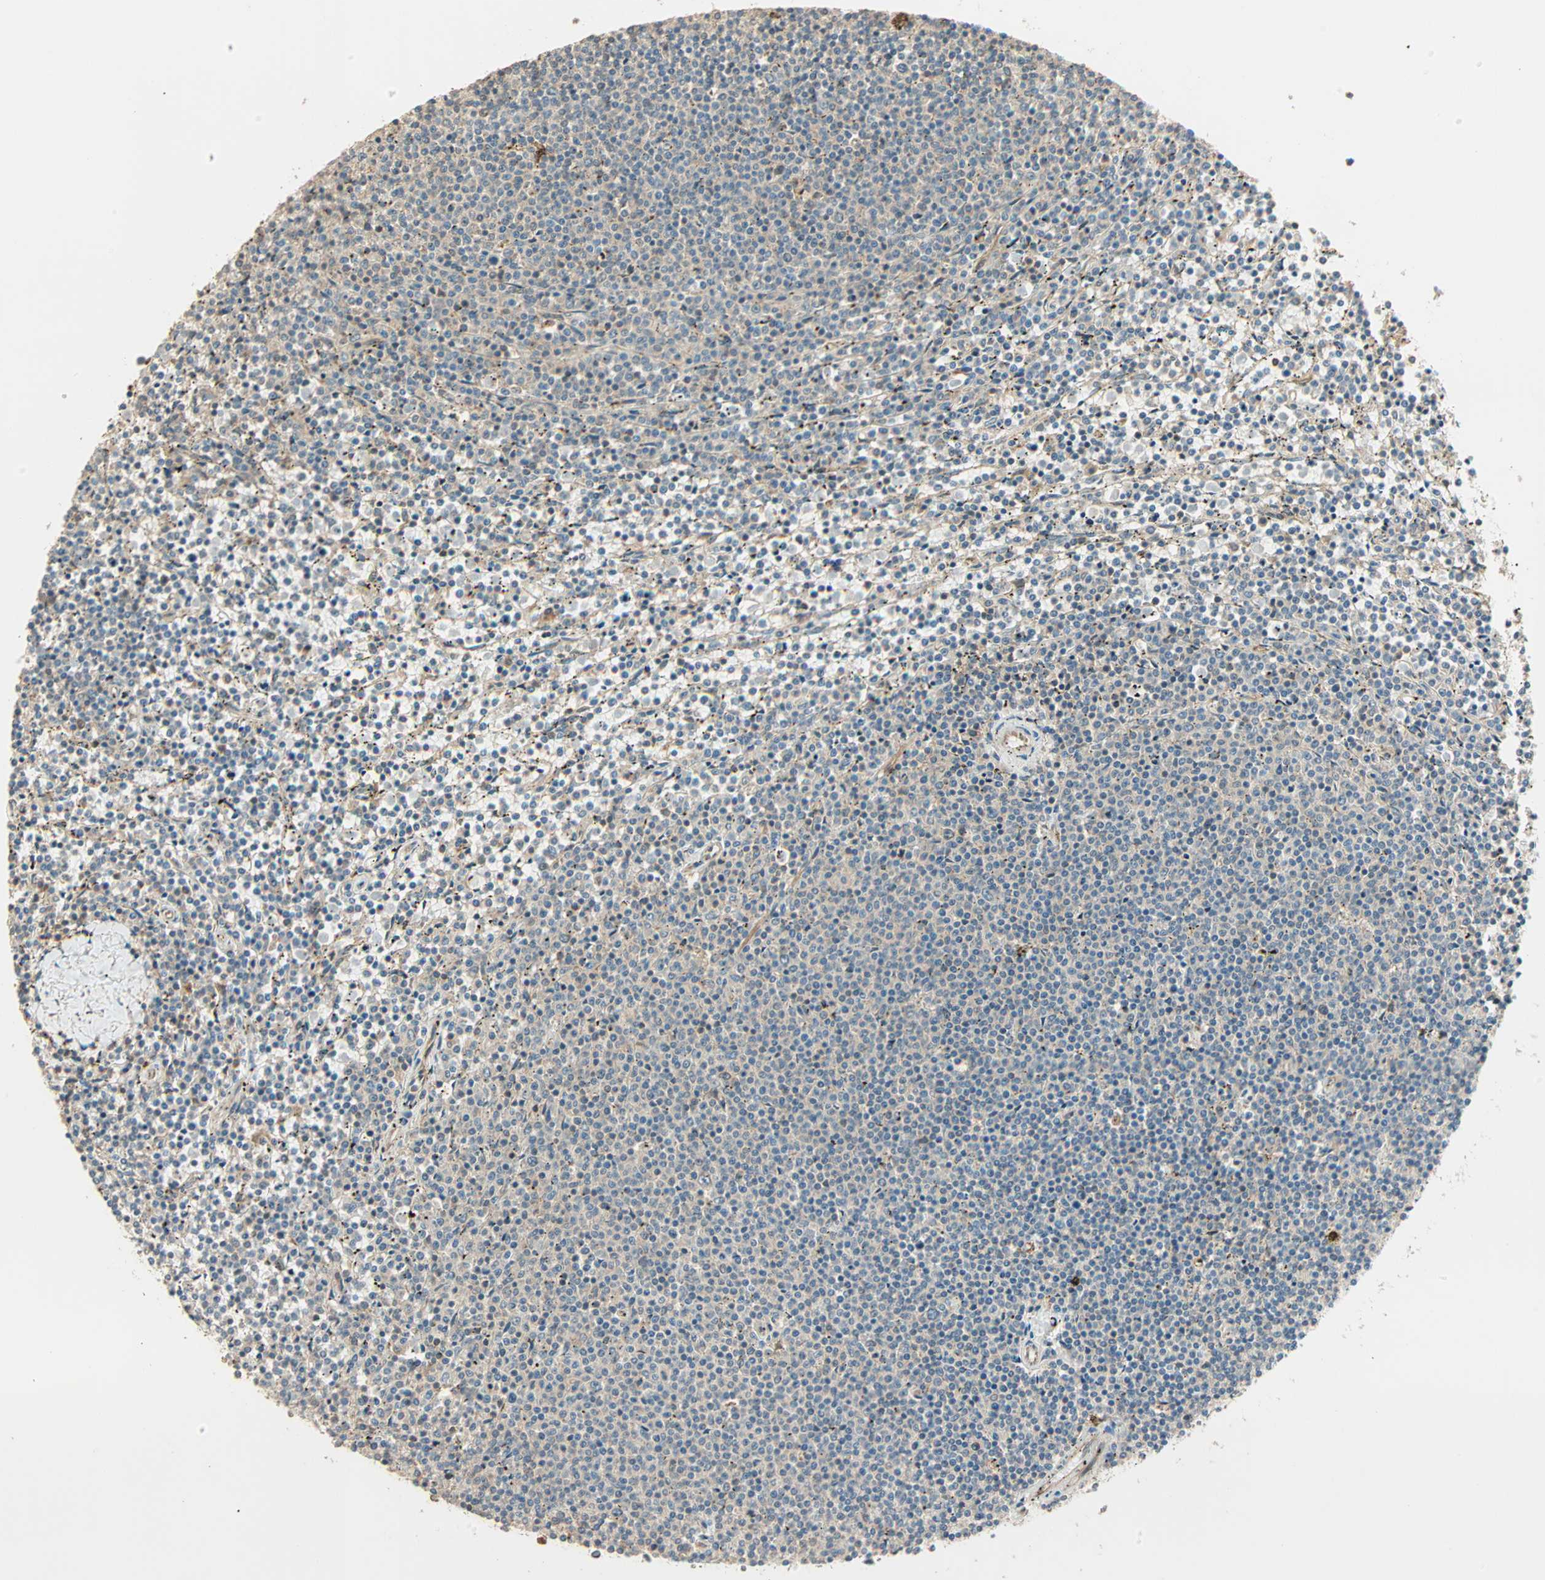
{"staining": {"intensity": "negative", "quantity": "none", "location": "none"}, "tissue": "lymphoma", "cell_type": "Tumor cells", "image_type": "cancer", "snomed": [{"axis": "morphology", "description": "Malignant lymphoma, non-Hodgkin's type, Low grade"}, {"axis": "topography", "description": "Spleen"}], "caption": "An immunohistochemistry (IHC) image of malignant lymphoma, non-Hodgkin's type (low-grade) is shown. There is no staining in tumor cells of malignant lymphoma, non-Hodgkin's type (low-grade). (DAB immunohistochemistry (IHC) with hematoxylin counter stain).", "gene": "GALK1", "patient": {"sex": "female", "age": 50}}